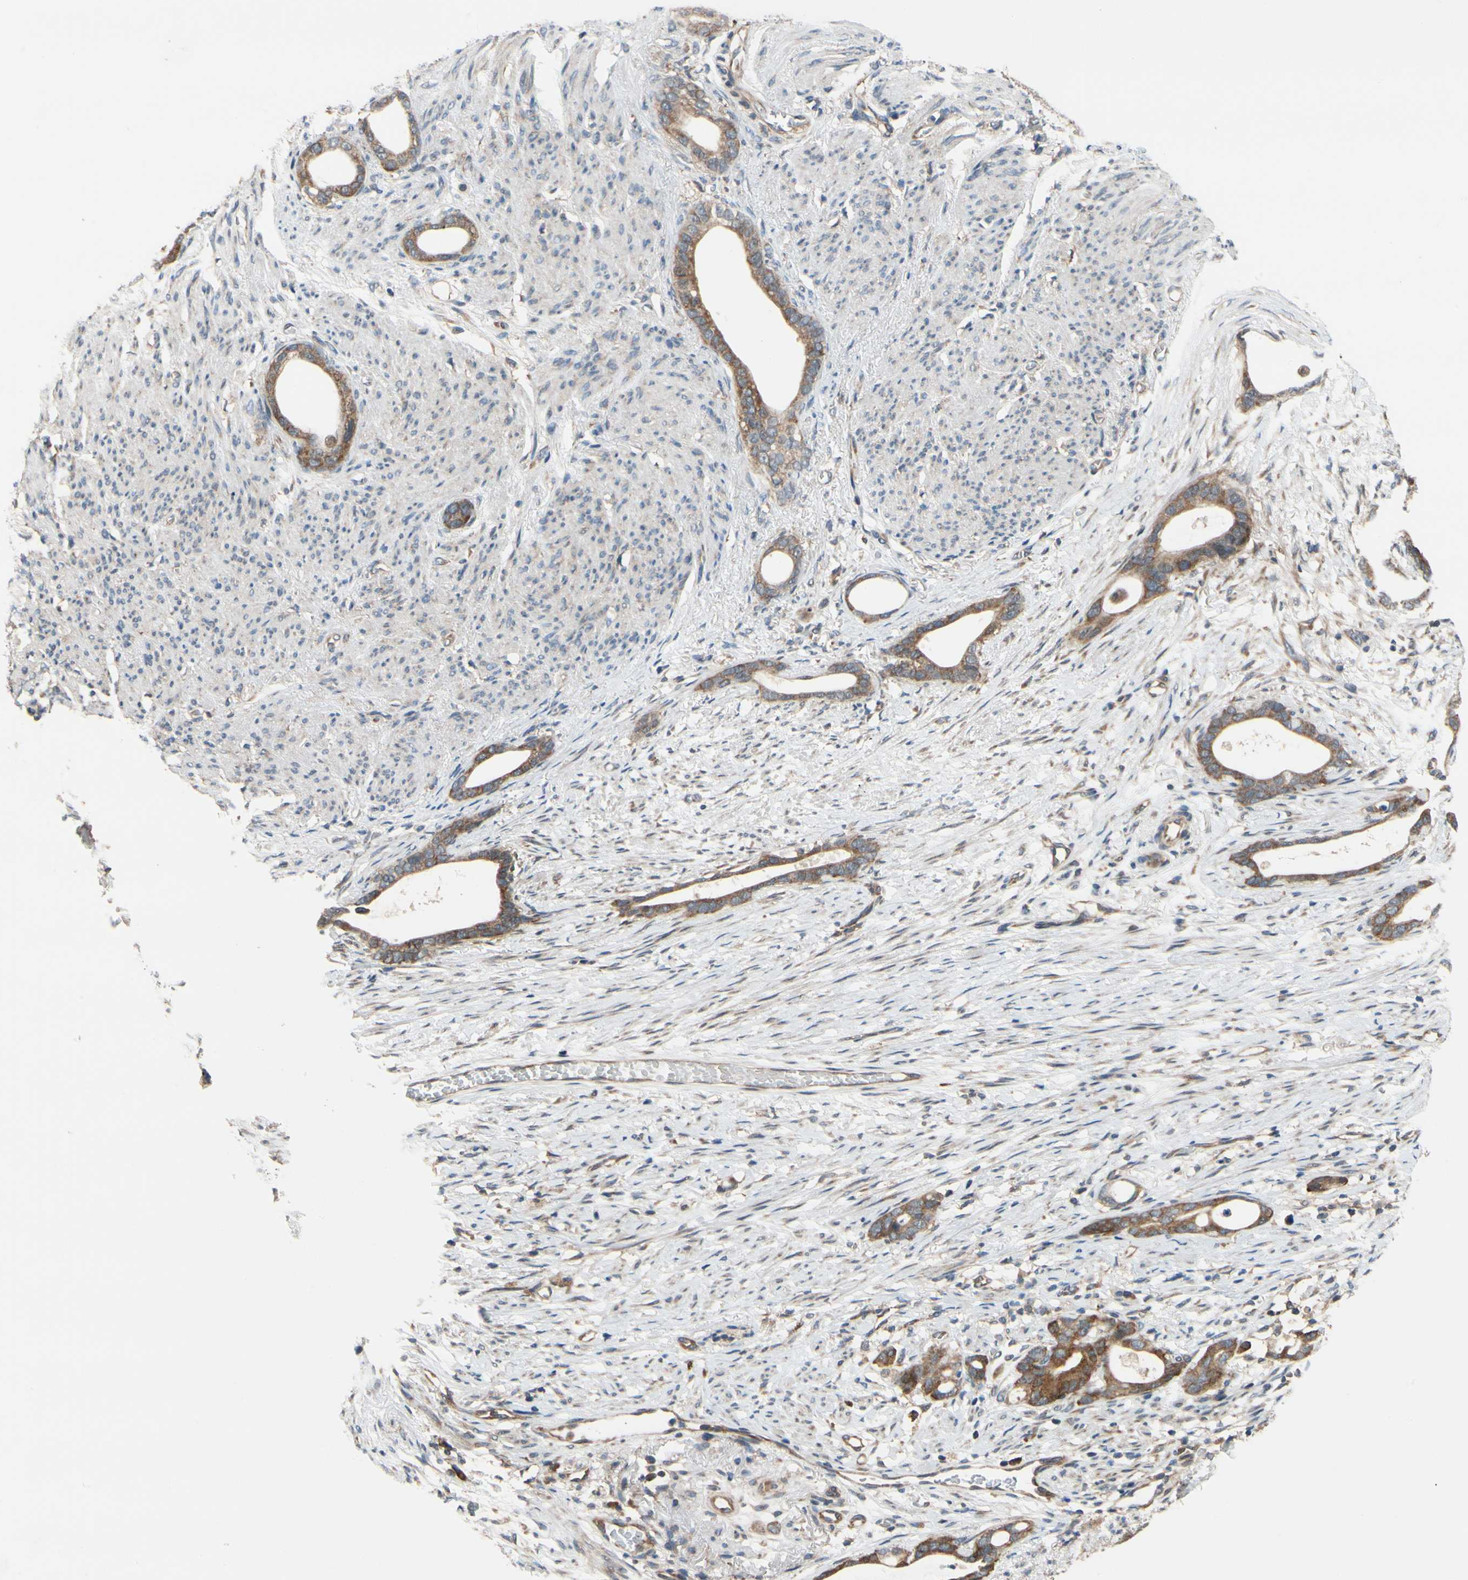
{"staining": {"intensity": "moderate", "quantity": ">75%", "location": "cytoplasmic/membranous"}, "tissue": "stomach cancer", "cell_type": "Tumor cells", "image_type": "cancer", "snomed": [{"axis": "morphology", "description": "Adenocarcinoma, NOS"}, {"axis": "topography", "description": "Stomach"}], "caption": "A medium amount of moderate cytoplasmic/membranous positivity is appreciated in approximately >75% of tumor cells in adenocarcinoma (stomach) tissue.", "gene": "ANKHD1", "patient": {"sex": "female", "age": 75}}